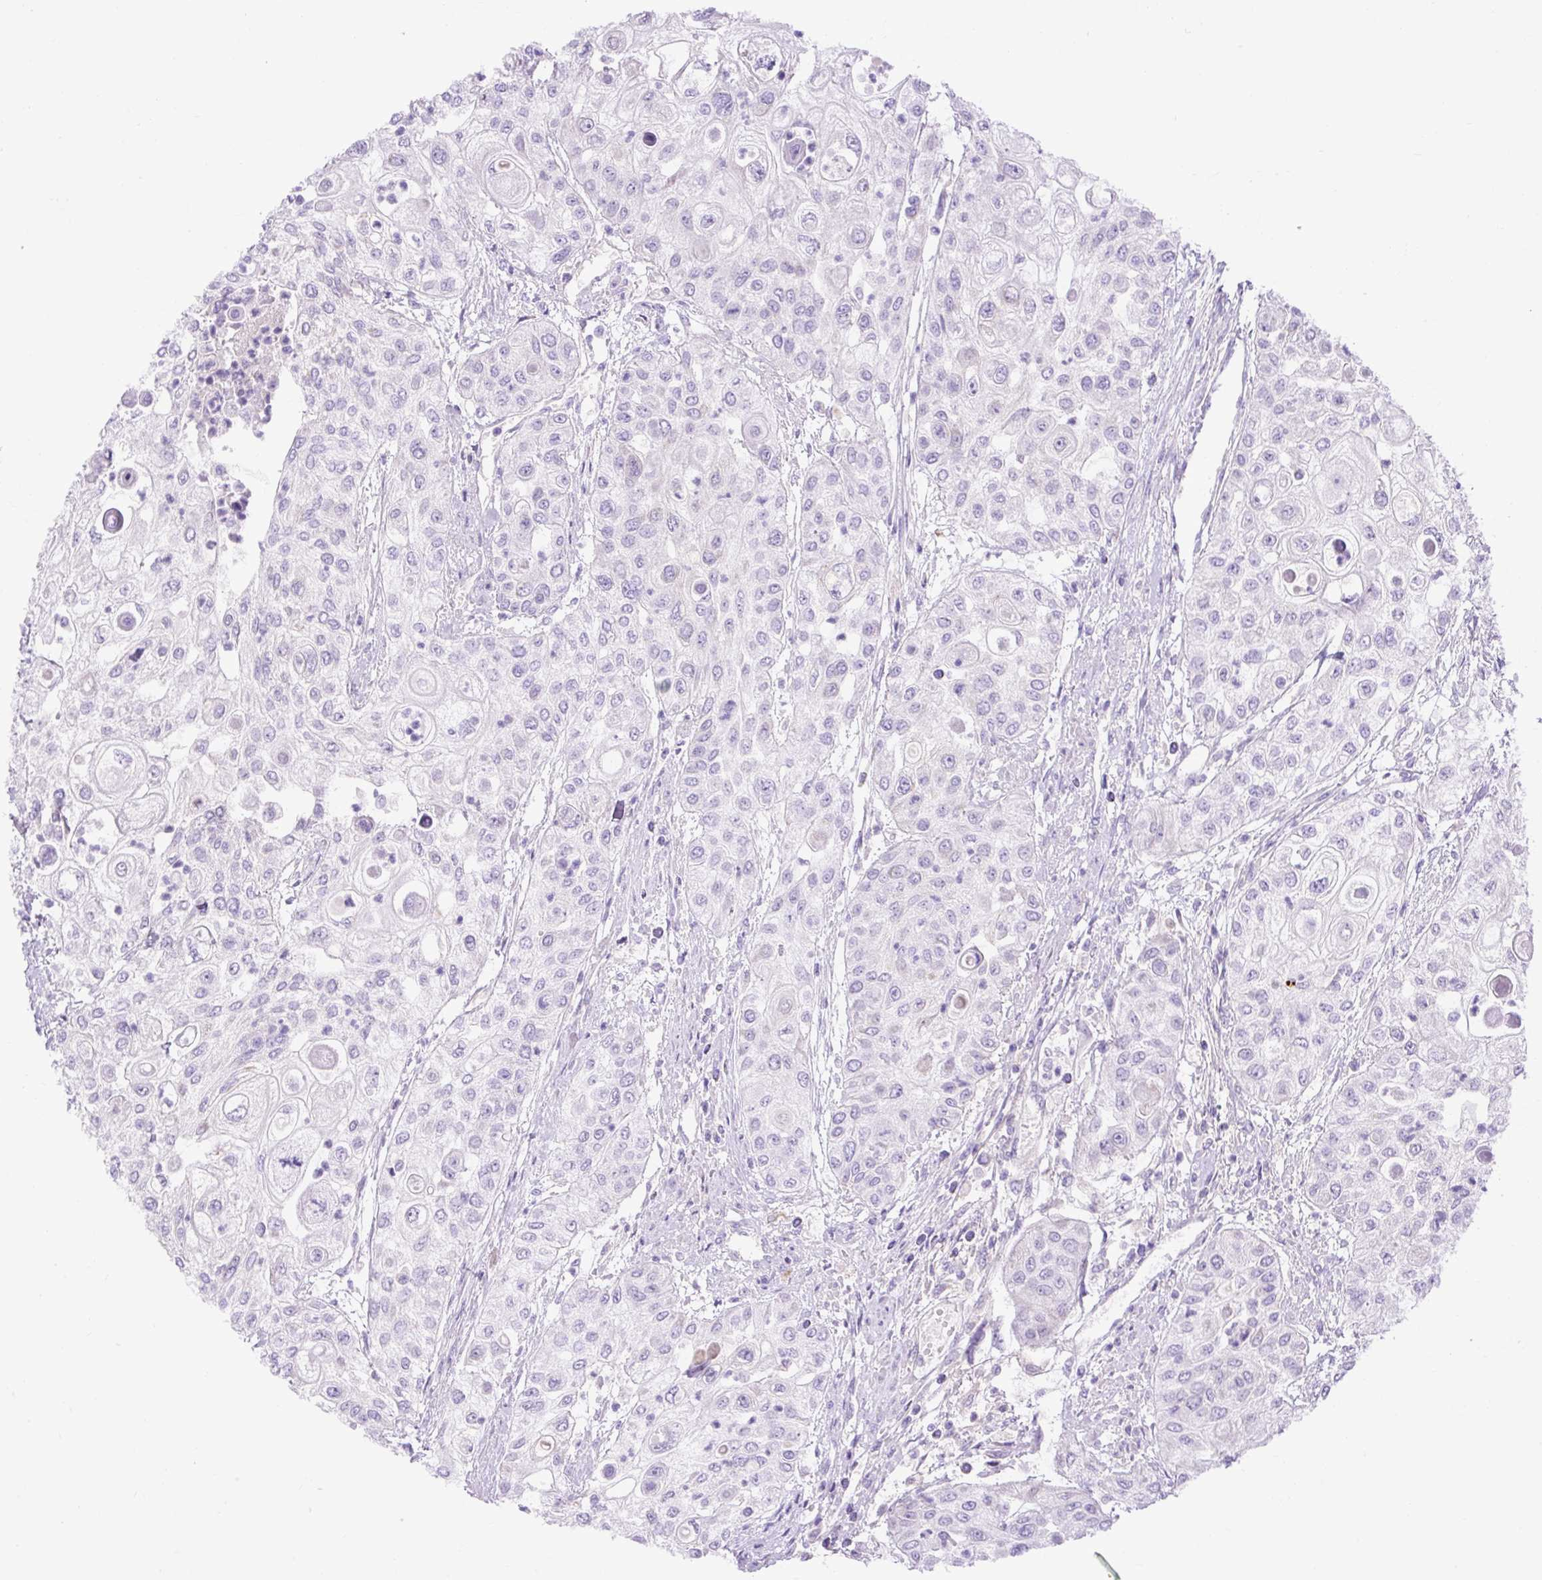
{"staining": {"intensity": "negative", "quantity": "none", "location": "none"}, "tissue": "urothelial cancer", "cell_type": "Tumor cells", "image_type": "cancer", "snomed": [{"axis": "morphology", "description": "Urothelial carcinoma, High grade"}, {"axis": "topography", "description": "Urinary bladder"}], "caption": "The histopathology image demonstrates no significant expression in tumor cells of urothelial cancer.", "gene": "SPTBN5", "patient": {"sex": "female", "age": 79}}